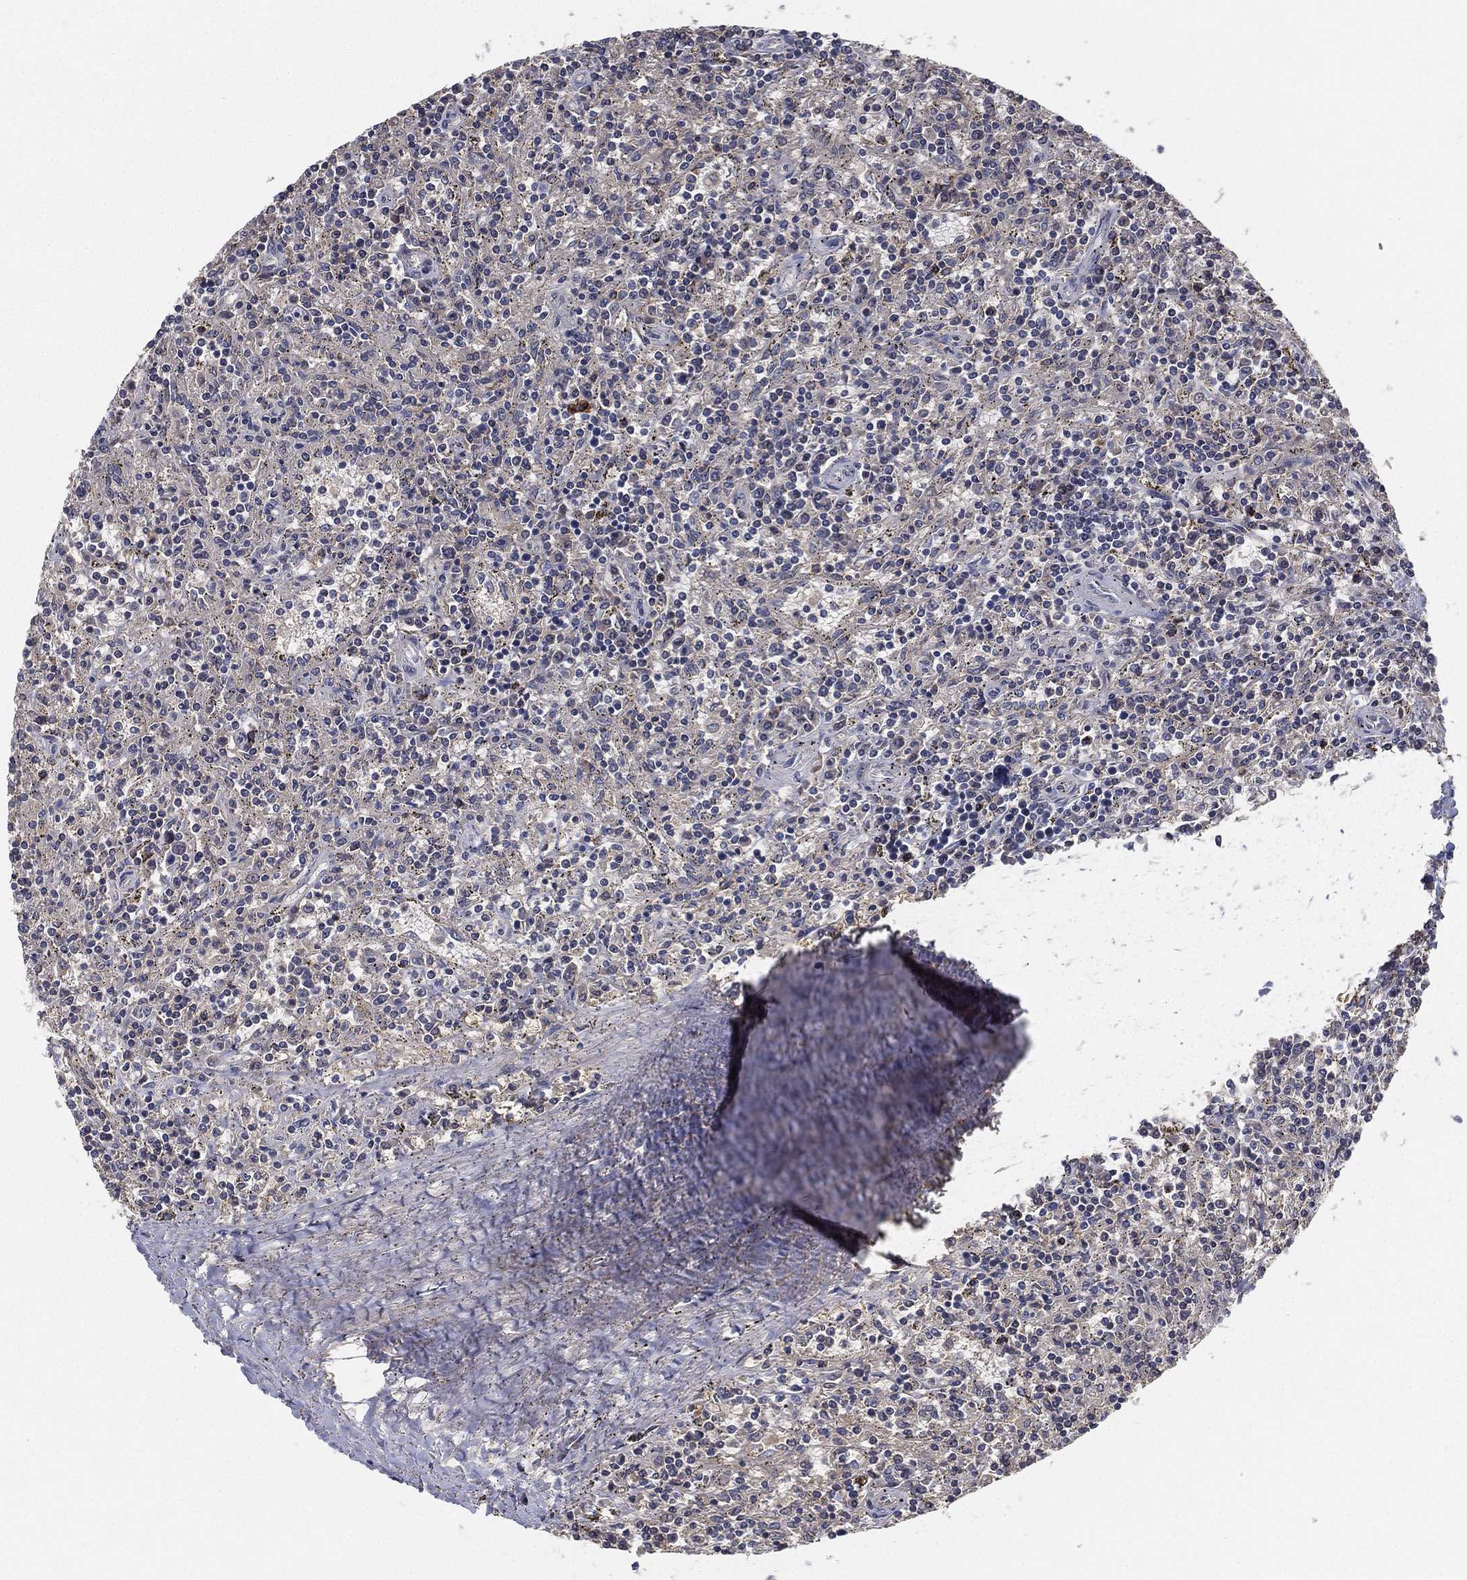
{"staining": {"intensity": "negative", "quantity": "none", "location": "none"}, "tissue": "lymphoma", "cell_type": "Tumor cells", "image_type": "cancer", "snomed": [{"axis": "morphology", "description": "Malignant lymphoma, non-Hodgkin's type, Low grade"}, {"axis": "topography", "description": "Spleen"}], "caption": "Low-grade malignant lymphoma, non-Hodgkin's type was stained to show a protein in brown. There is no significant staining in tumor cells.", "gene": "CFAP251", "patient": {"sex": "male", "age": 62}}